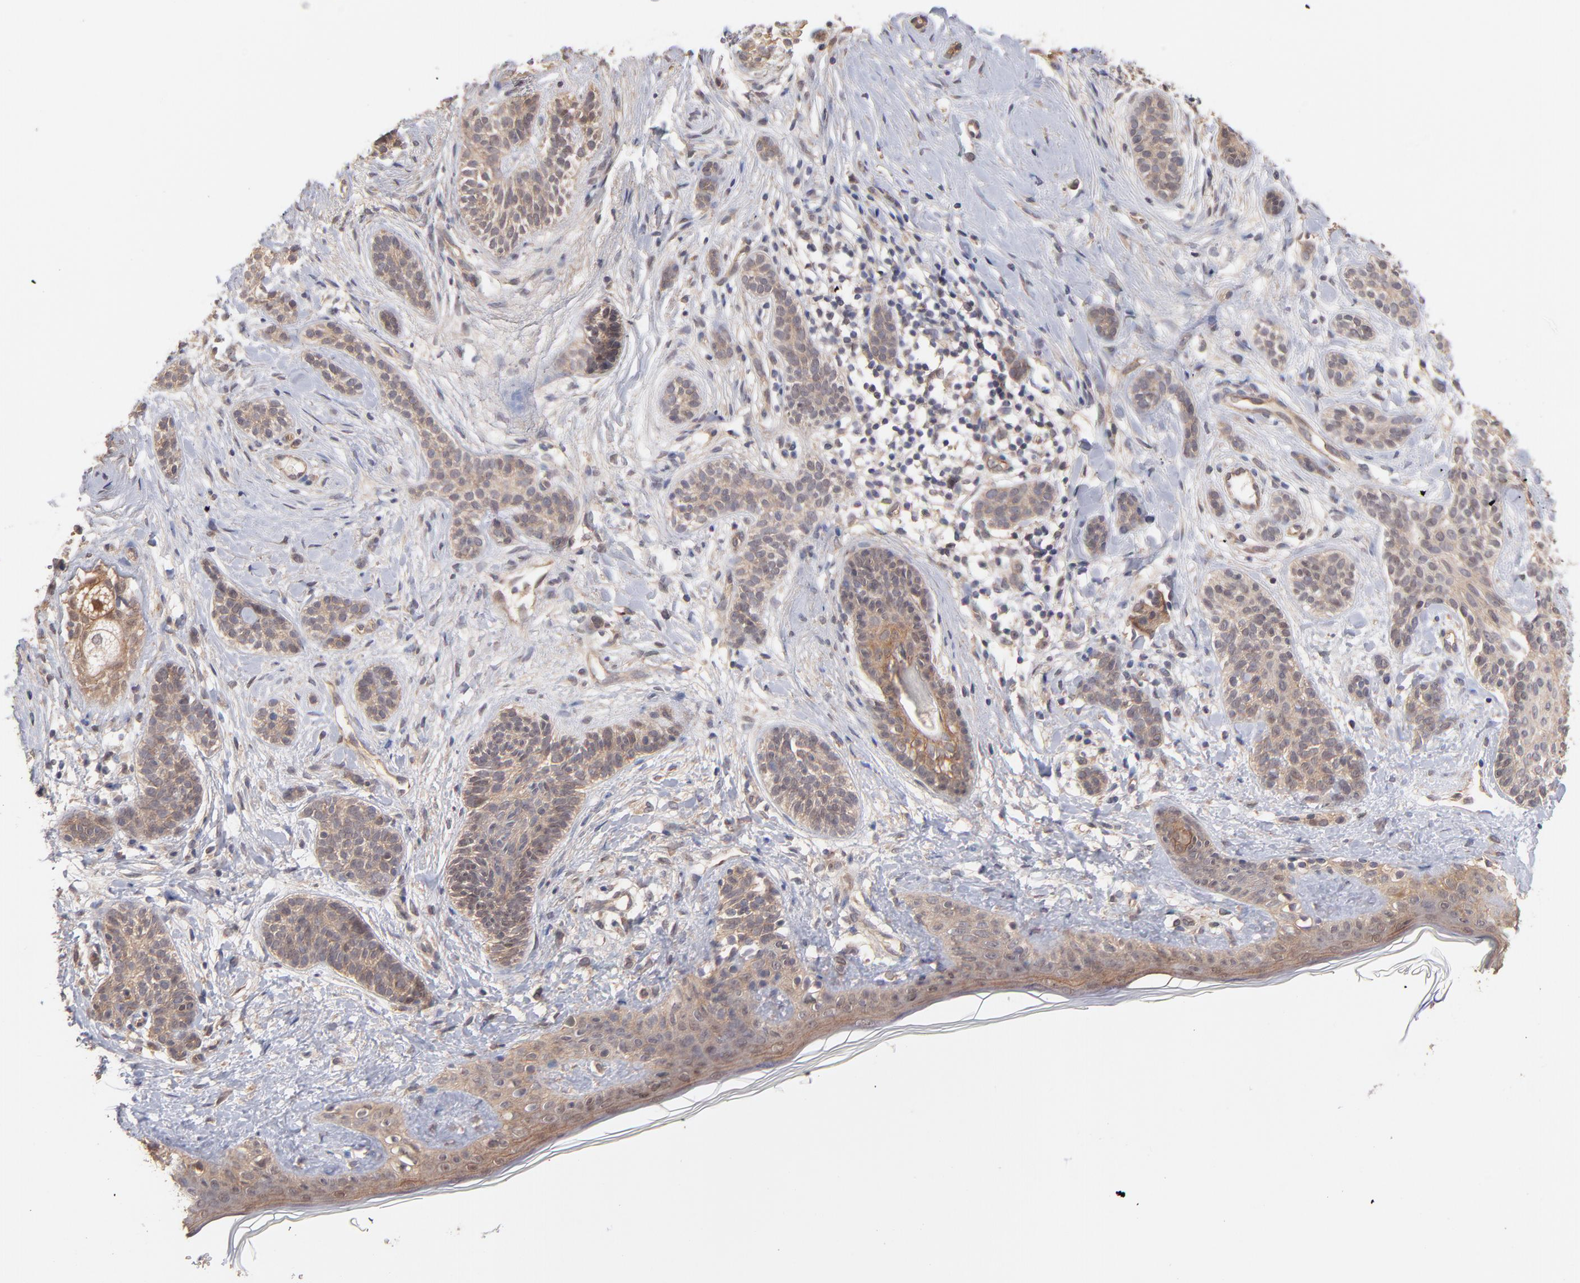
{"staining": {"intensity": "moderate", "quantity": ">75%", "location": "cytoplasmic/membranous"}, "tissue": "skin cancer", "cell_type": "Tumor cells", "image_type": "cancer", "snomed": [{"axis": "morphology", "description": "Normal tissue, NOS"}, {"axis": "morphology", "description": "Basal cell carcinoma"}, {"axis": "topography", "description": "Skin"}], "caption": "Protein expression by IHC reveals moderate cytoplasmic/membranous expression in approximately >75% of tumor cells in skin basal cell carcinoma.", "gene": "STAP2", "patient": {"sex": "male", "age": 63}}